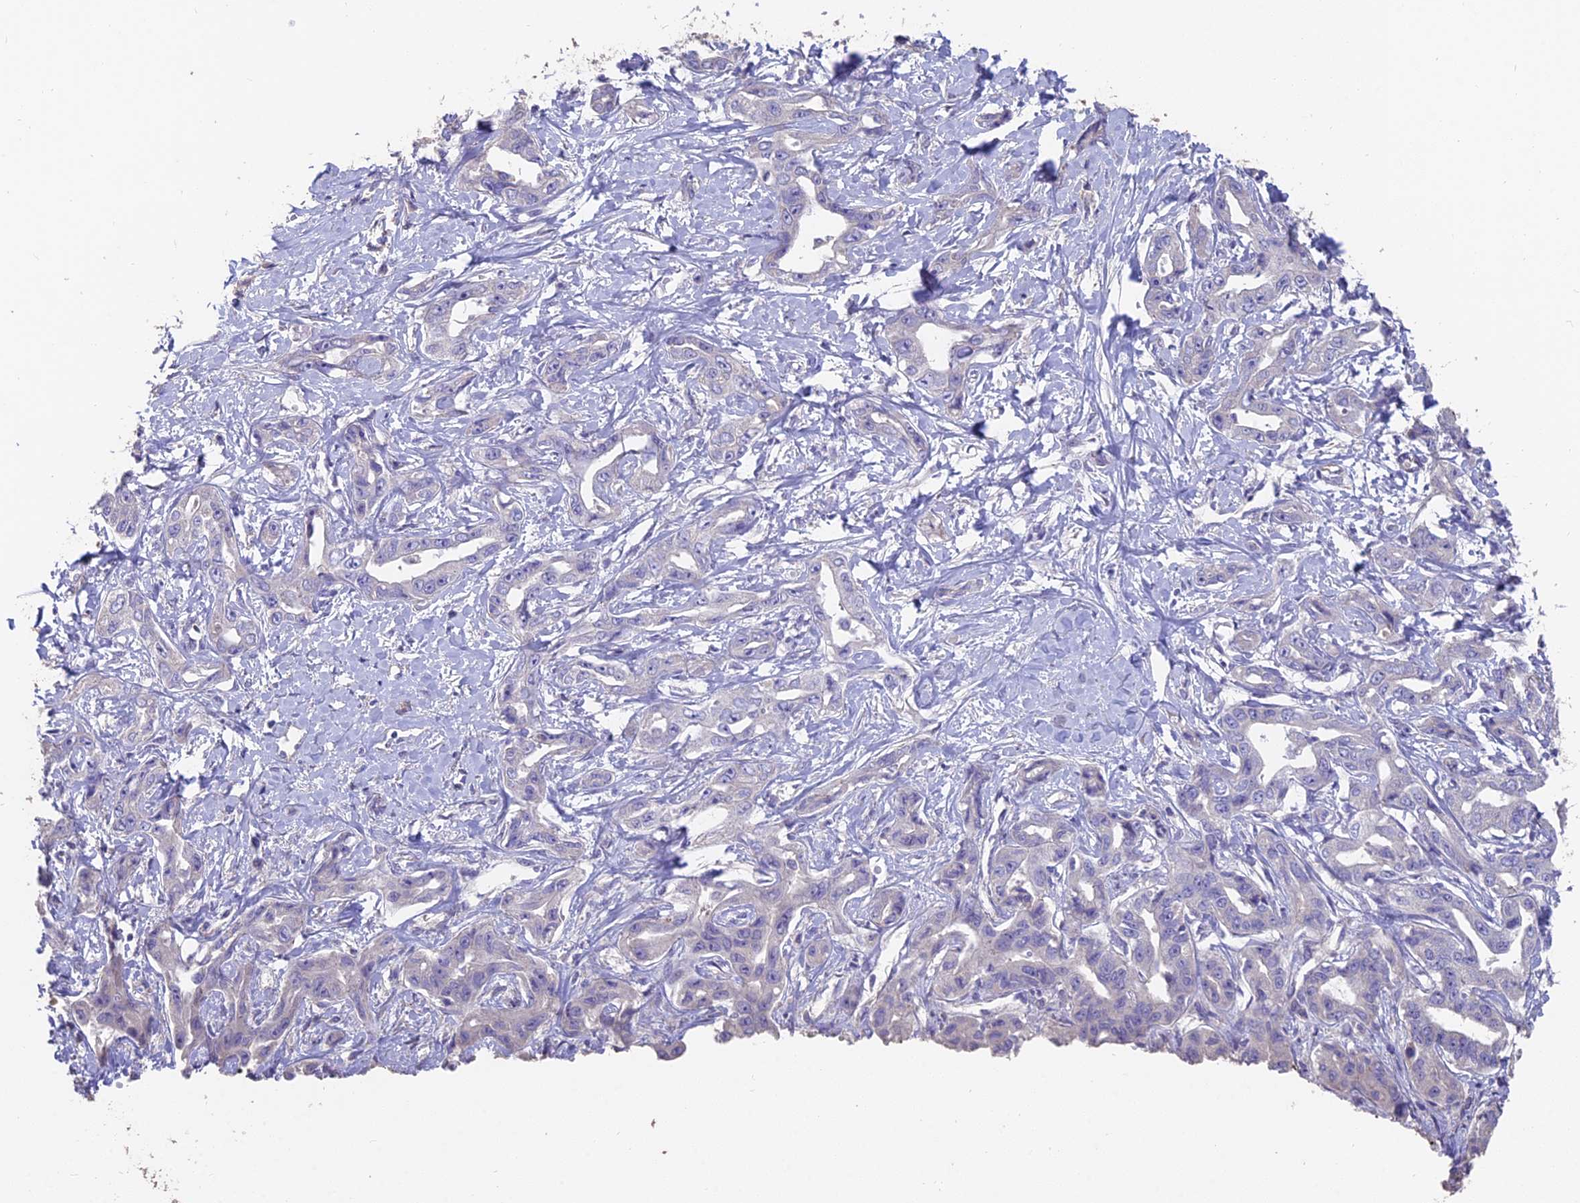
{"staining": {"intensity": "negative", "quantity": "none", "location": "none"}, "tissue": "liver cancer", "cell_type": "Tumor cells", "image_type": "cancer", "snomed": [{"axis": "morphology", "description": "Cholangiocarcinoma"}, {"axis": "topography", "description": "Liver"}], "caption": "Liver cancer was stained to show a protein in brown. There is no significant expression in tumor cells. Nuclei are stained in blue.", "gene": "FAM168B", "patient": {"sex": "male", "age": 59}}